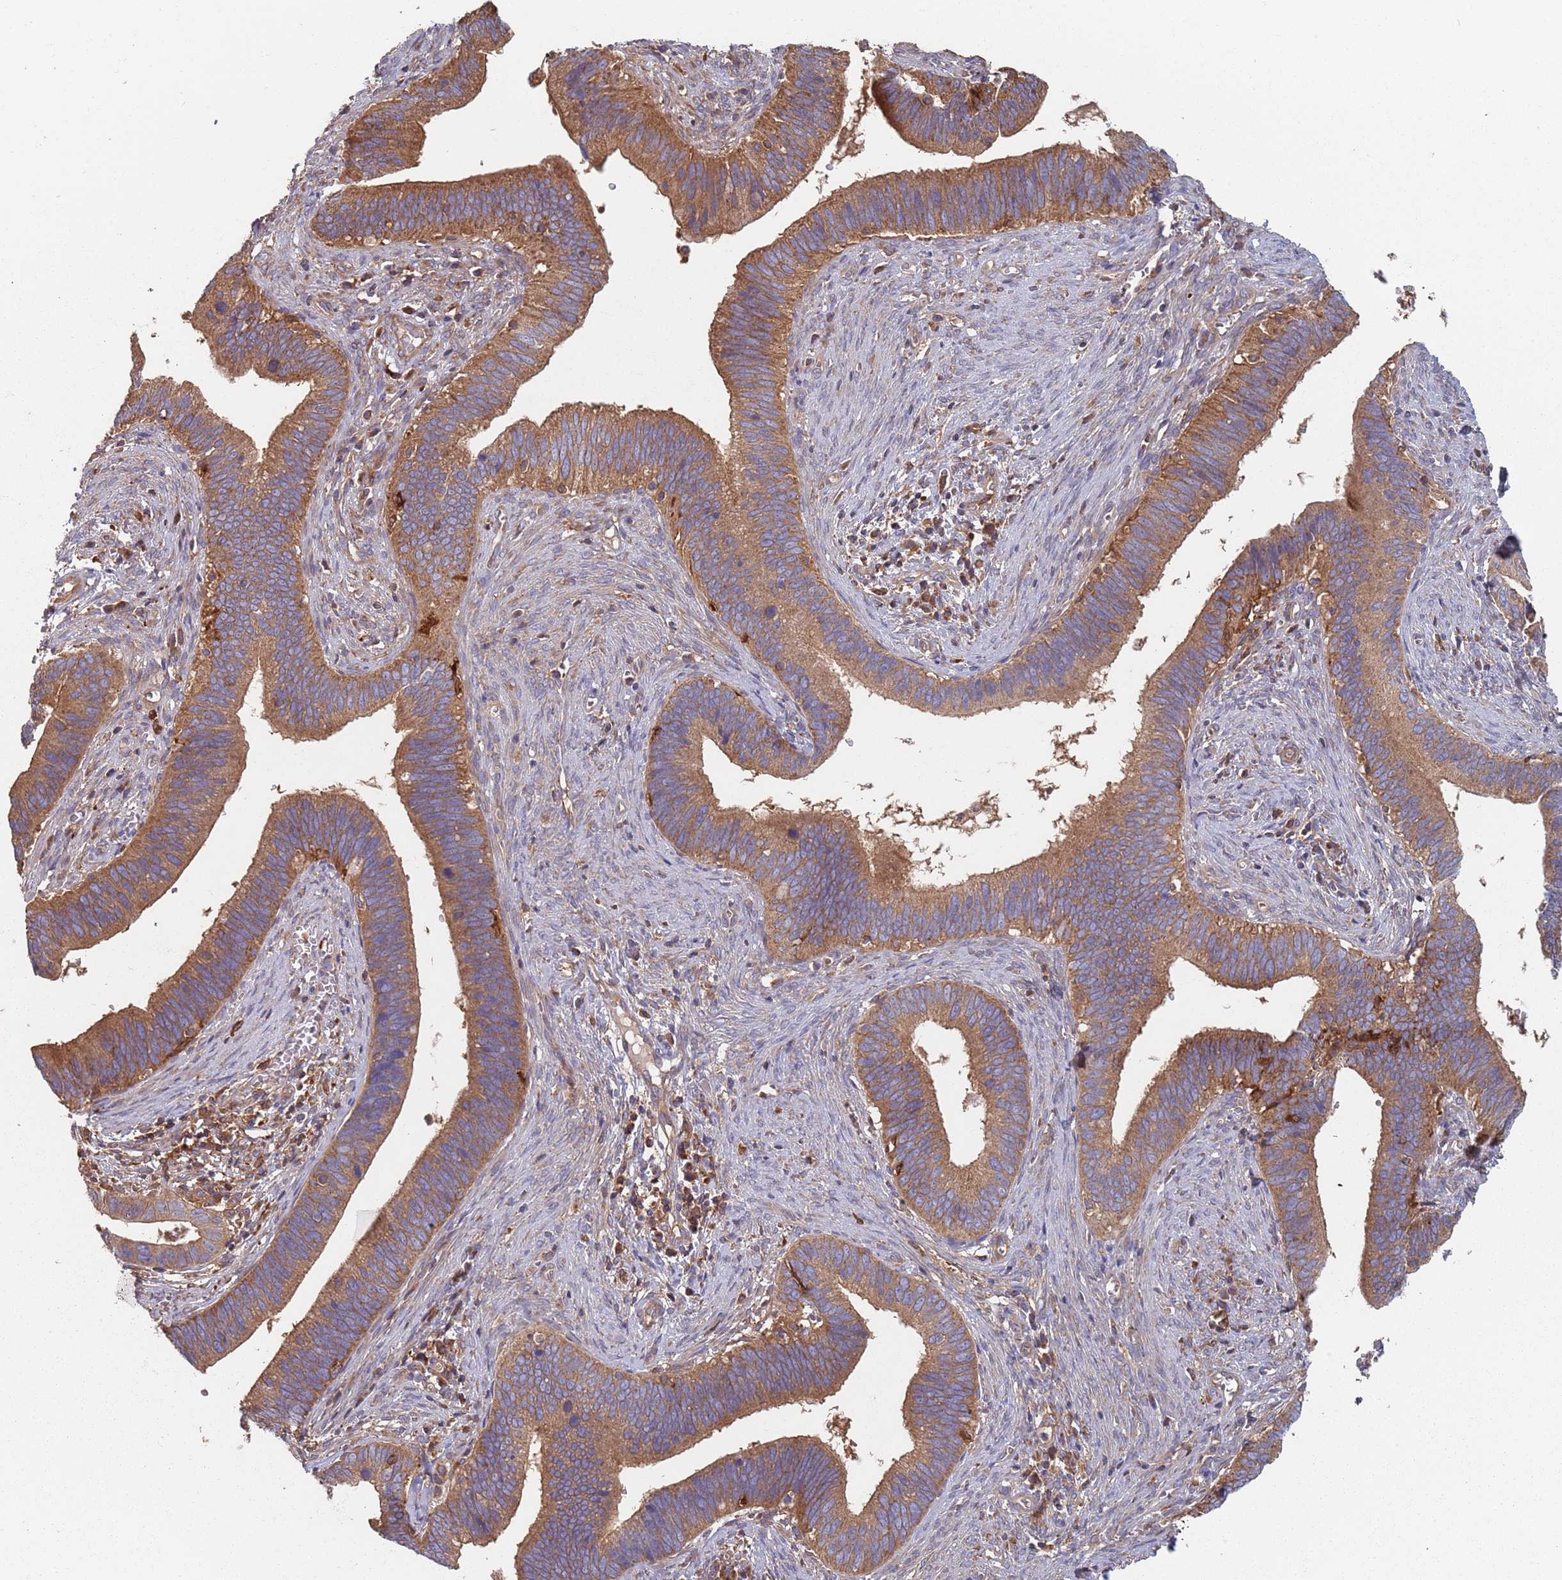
{"staining": {"intensity": "moderate", "quantity": ">75%", "location": "cytoplasmic/membranous"}, "tissue": "cervical cancer", "cell_type": "Tumor cells", "image_type": "cancer", "snomed": [{"axis": "morphology", "description": "Adenocarcinoma, NOS"}, {"axis": "topography", "description": "Cervix"}], "caption": "Cervical adenocarcinoma stained for a protein reveals moderate cytoplasmic/membranous positivity in tumor cells. (Stains: DAB (3,3'-diaminobenzidine) in brown, nuclei in blue, Microscopy: brightfield microscopy at high magnification).", "gene": "GDI2", "patient": {"sex": "female", "age": 42}}